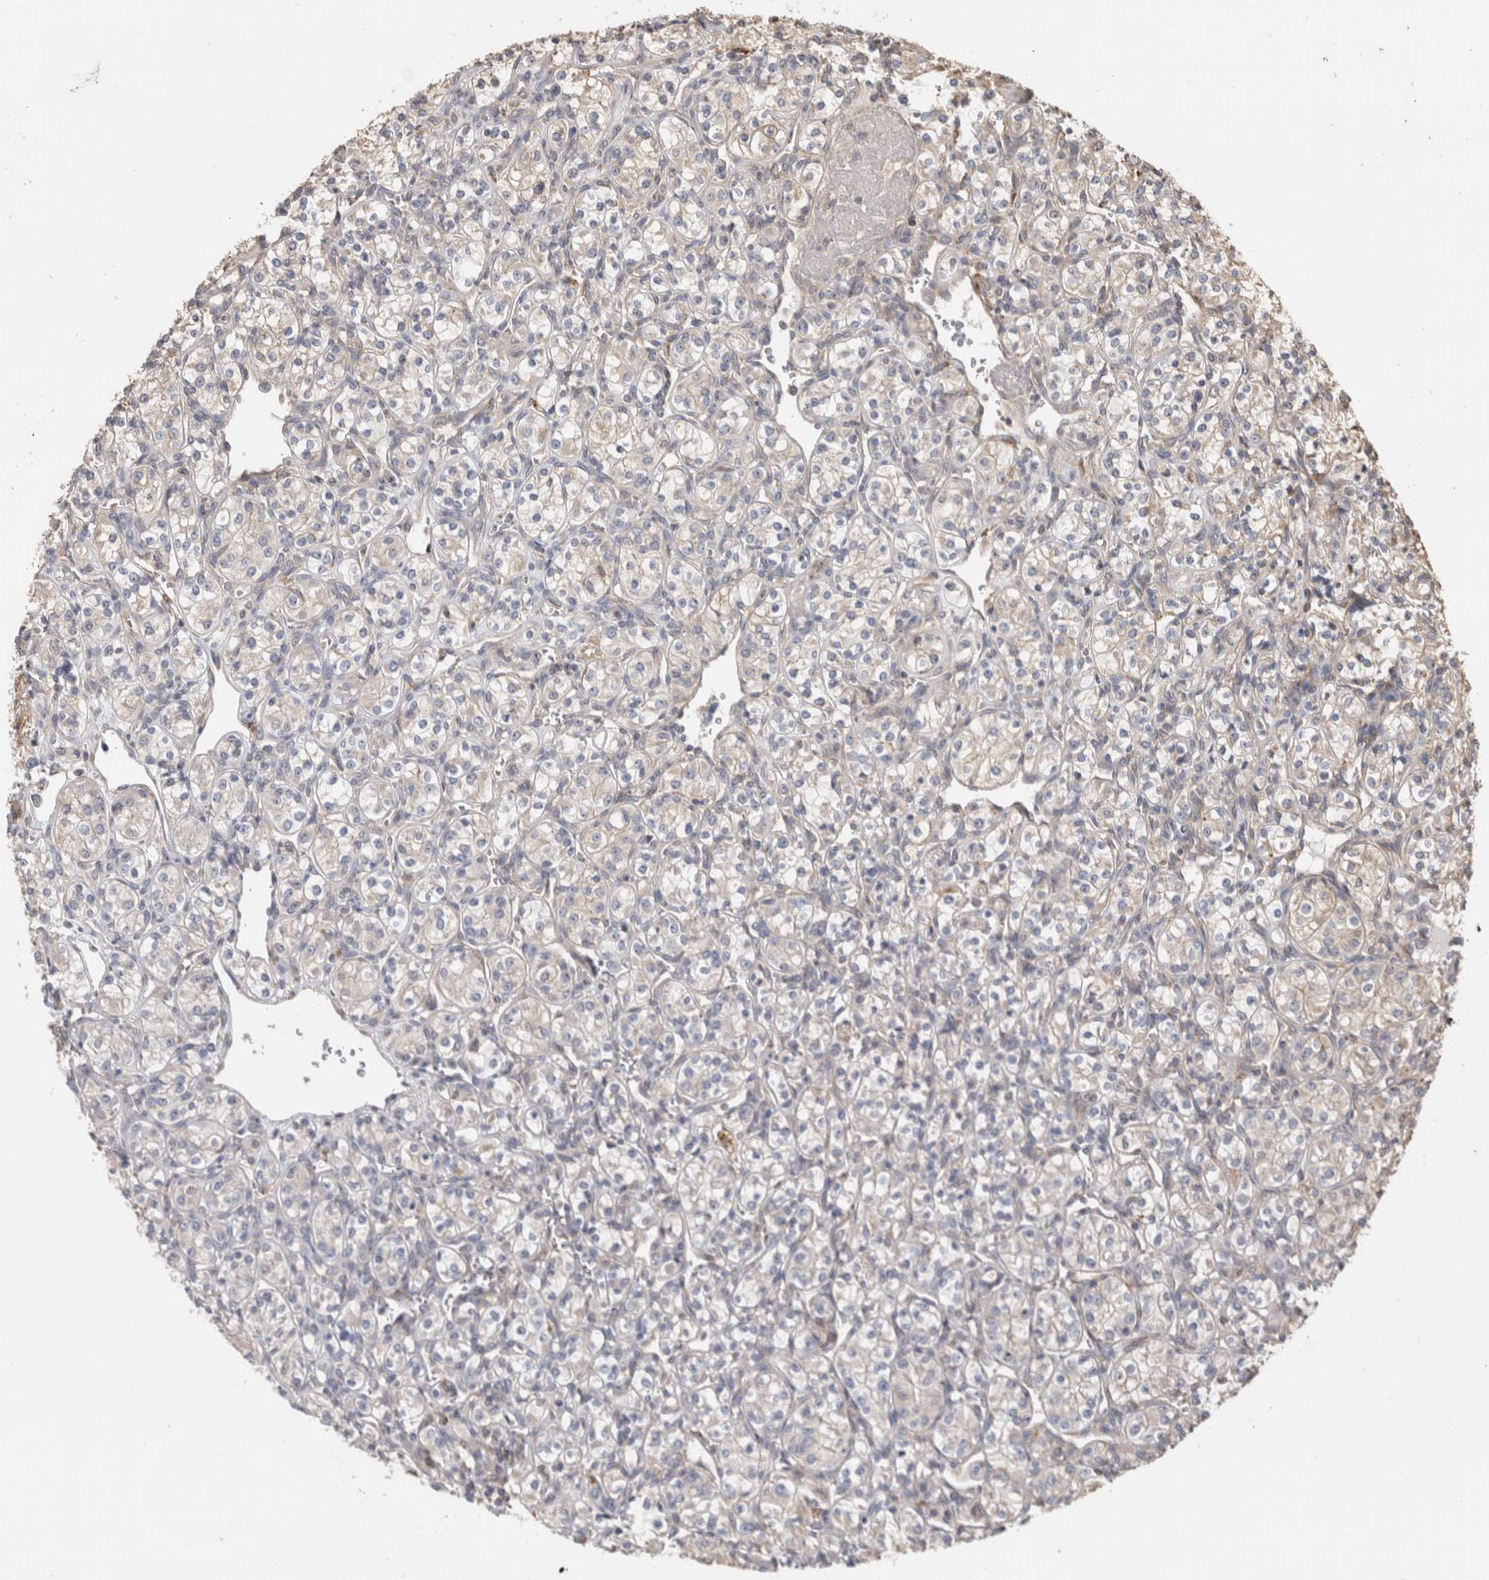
{"staining": {"intensity": "weak", "quantity": "25%-75%", "location": "none"}, "tissue": "renal cancer", "cell_type": "Tumor cells", "image_type": "cancer", "snomed": [{"axis": "morphology", "description": "Adenocarcinoma, NOS"}, {"axis": "topography", "description": "Kidney"}], "caption": "IHC (DAB (3,3'-diaminobenzidine)) staining of human renal adenocarcinoma demonstrates weak None protein expression in approximately 25%-75% of tumor cells.", "gene": "CLIP1", "patient": {"sex": "male", "age": 77}}